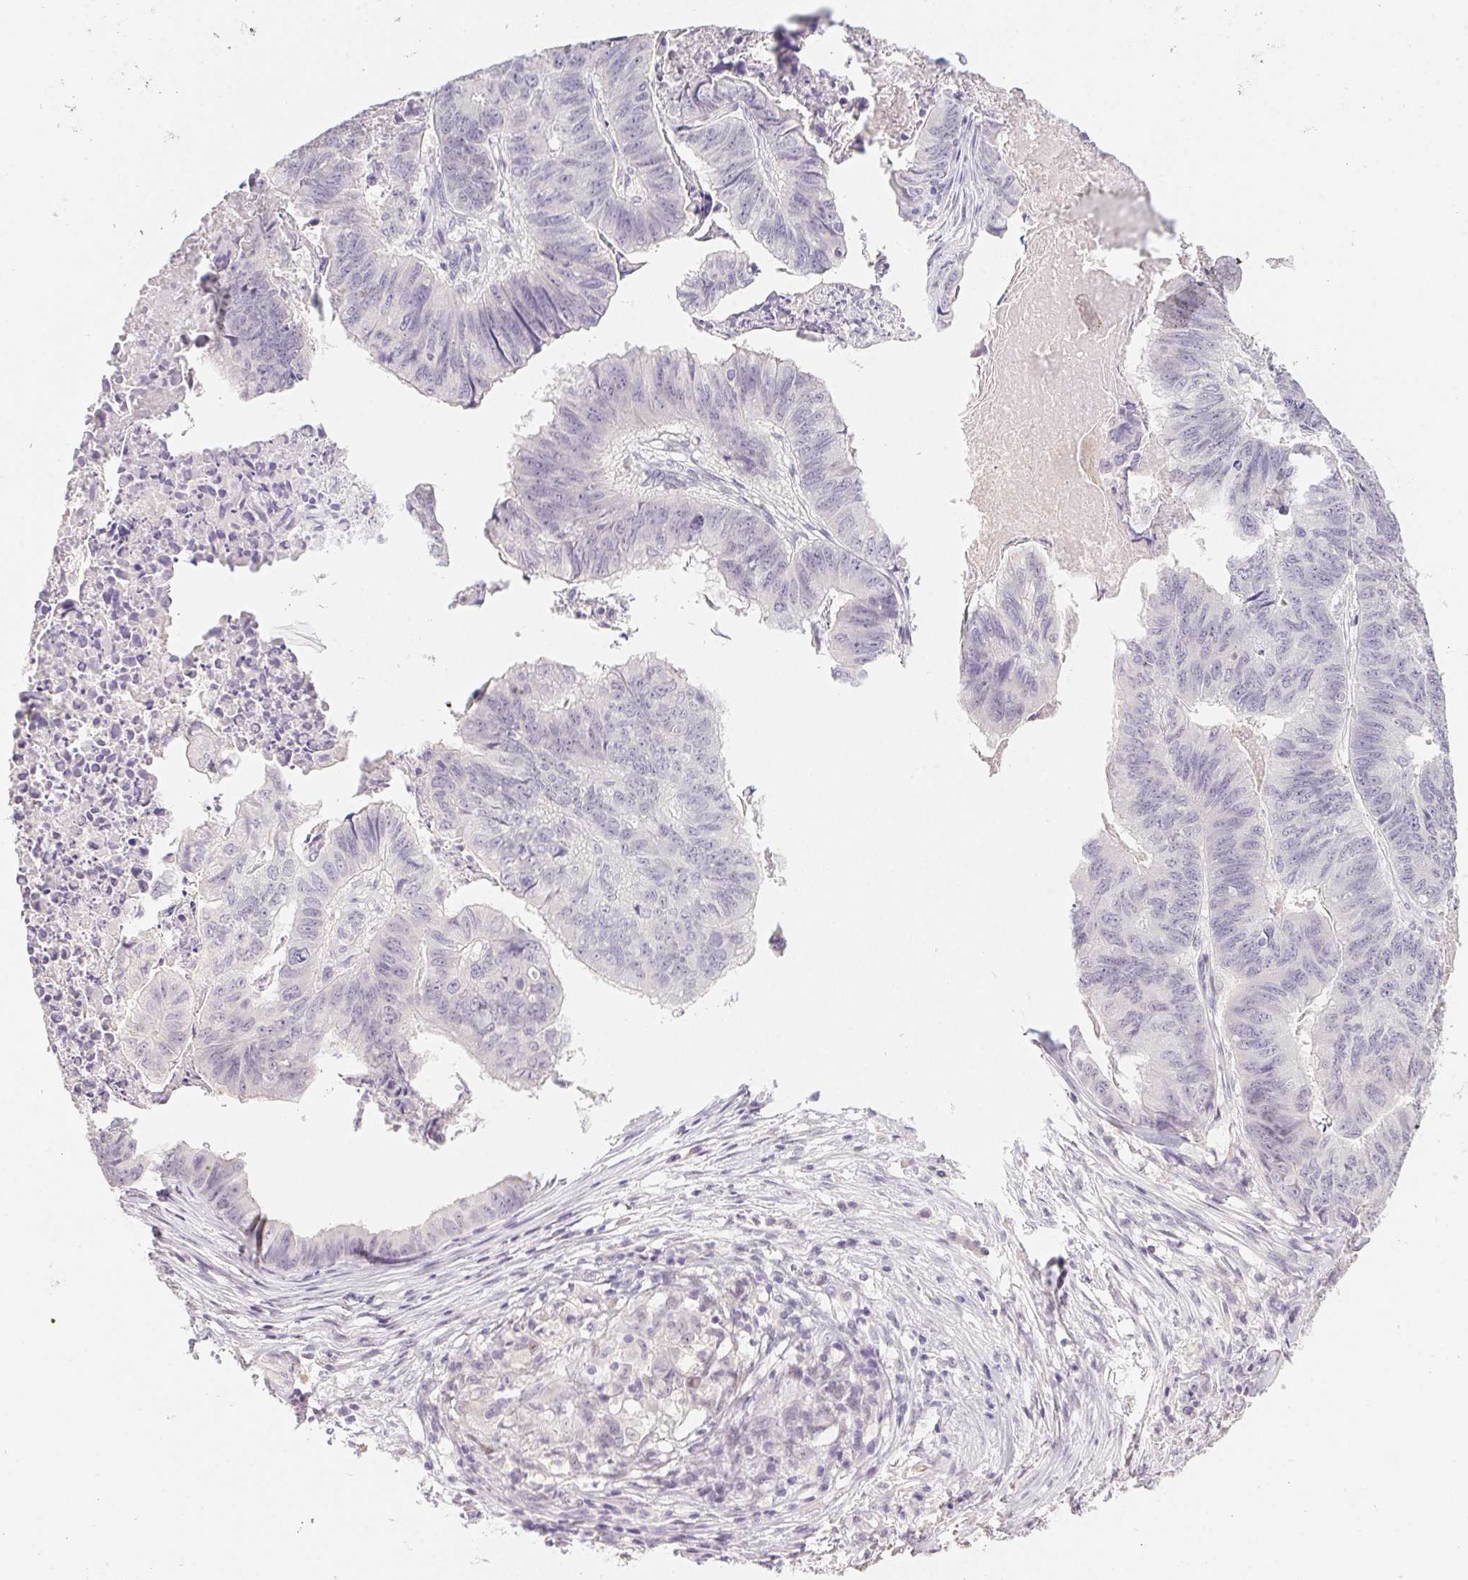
{"staining": {"intensity": "negative", "quantity": "none", "location": "none"}, "tissue": "stomach cancer", "cell_type": "Tumor cells", "image_type": "cancer", "snomed": [{"axis": "morphology", "description": "Adenocarcinoma, NOS"}, {"axis": "topography", "description": "Stomach, lower"}], "caption": "The micrograph reveals no staining of tumor cells in adenocarcinoma (stomach).", "gene": "ZBBX", "patient": {"sex": "male", "age": 77}}